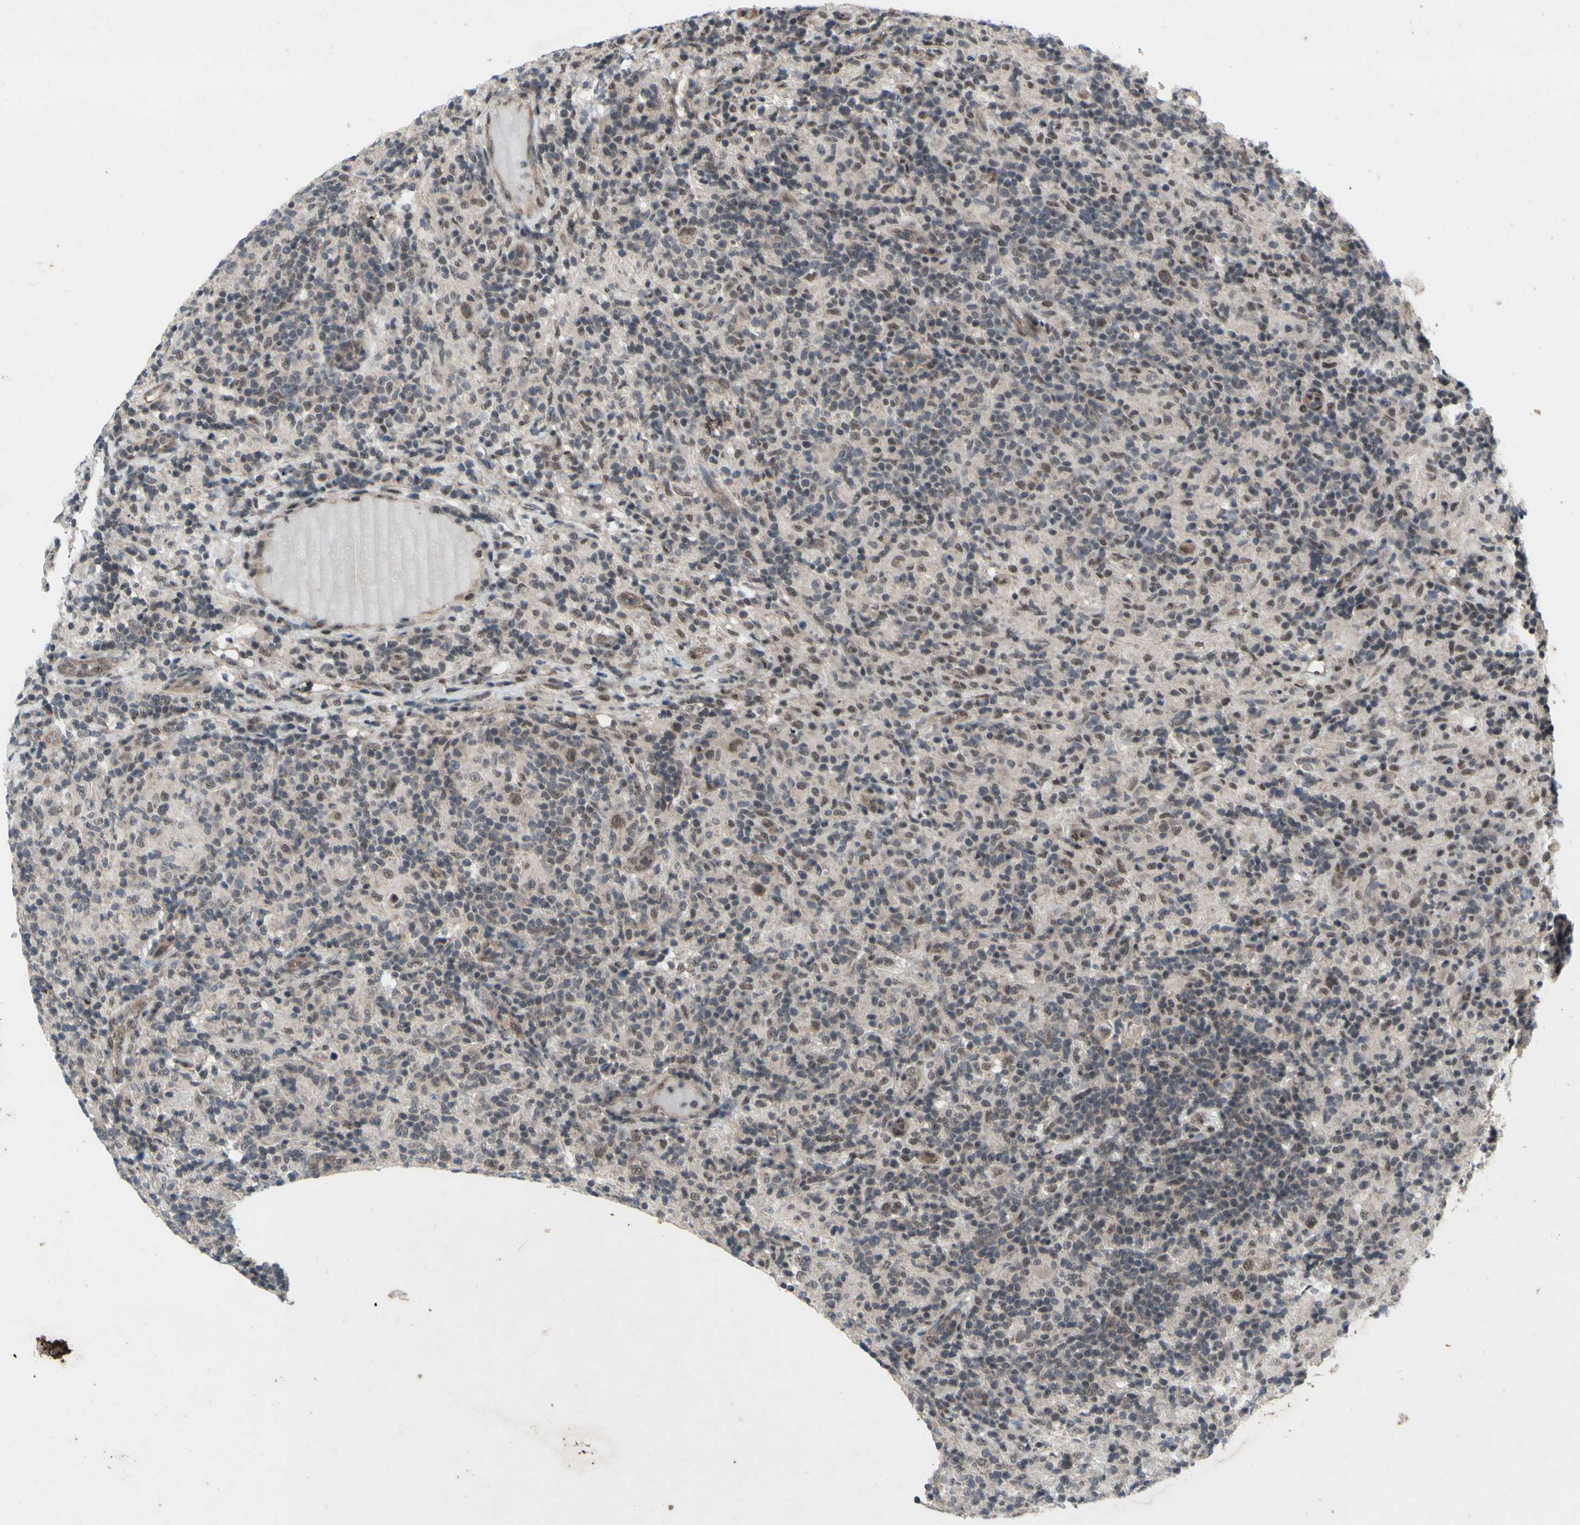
{"staining": {"intensity": "weak", "quantity": "25%-75%", "location": "cytoplasmic/membranous,nuclear"}, "tissue": "lymphoma", "cell_type": "Tumor cells", "image_type": "cancer", "snomed": [{"axis": "morphology", "description": "Hodgkin's disease, NOS"}, {"axis": "topography", "description": "Lymph node"}], "caption": "An image showing weak cytoplasmic/membranous and nuclear positivity in approximately 25%-75% of tumor cells in Hodgkin's disease, as visualized by brown immunohistochemical staining.", "gene": "TRDMT1", "patient": {"sex": "male", "age": 70}}